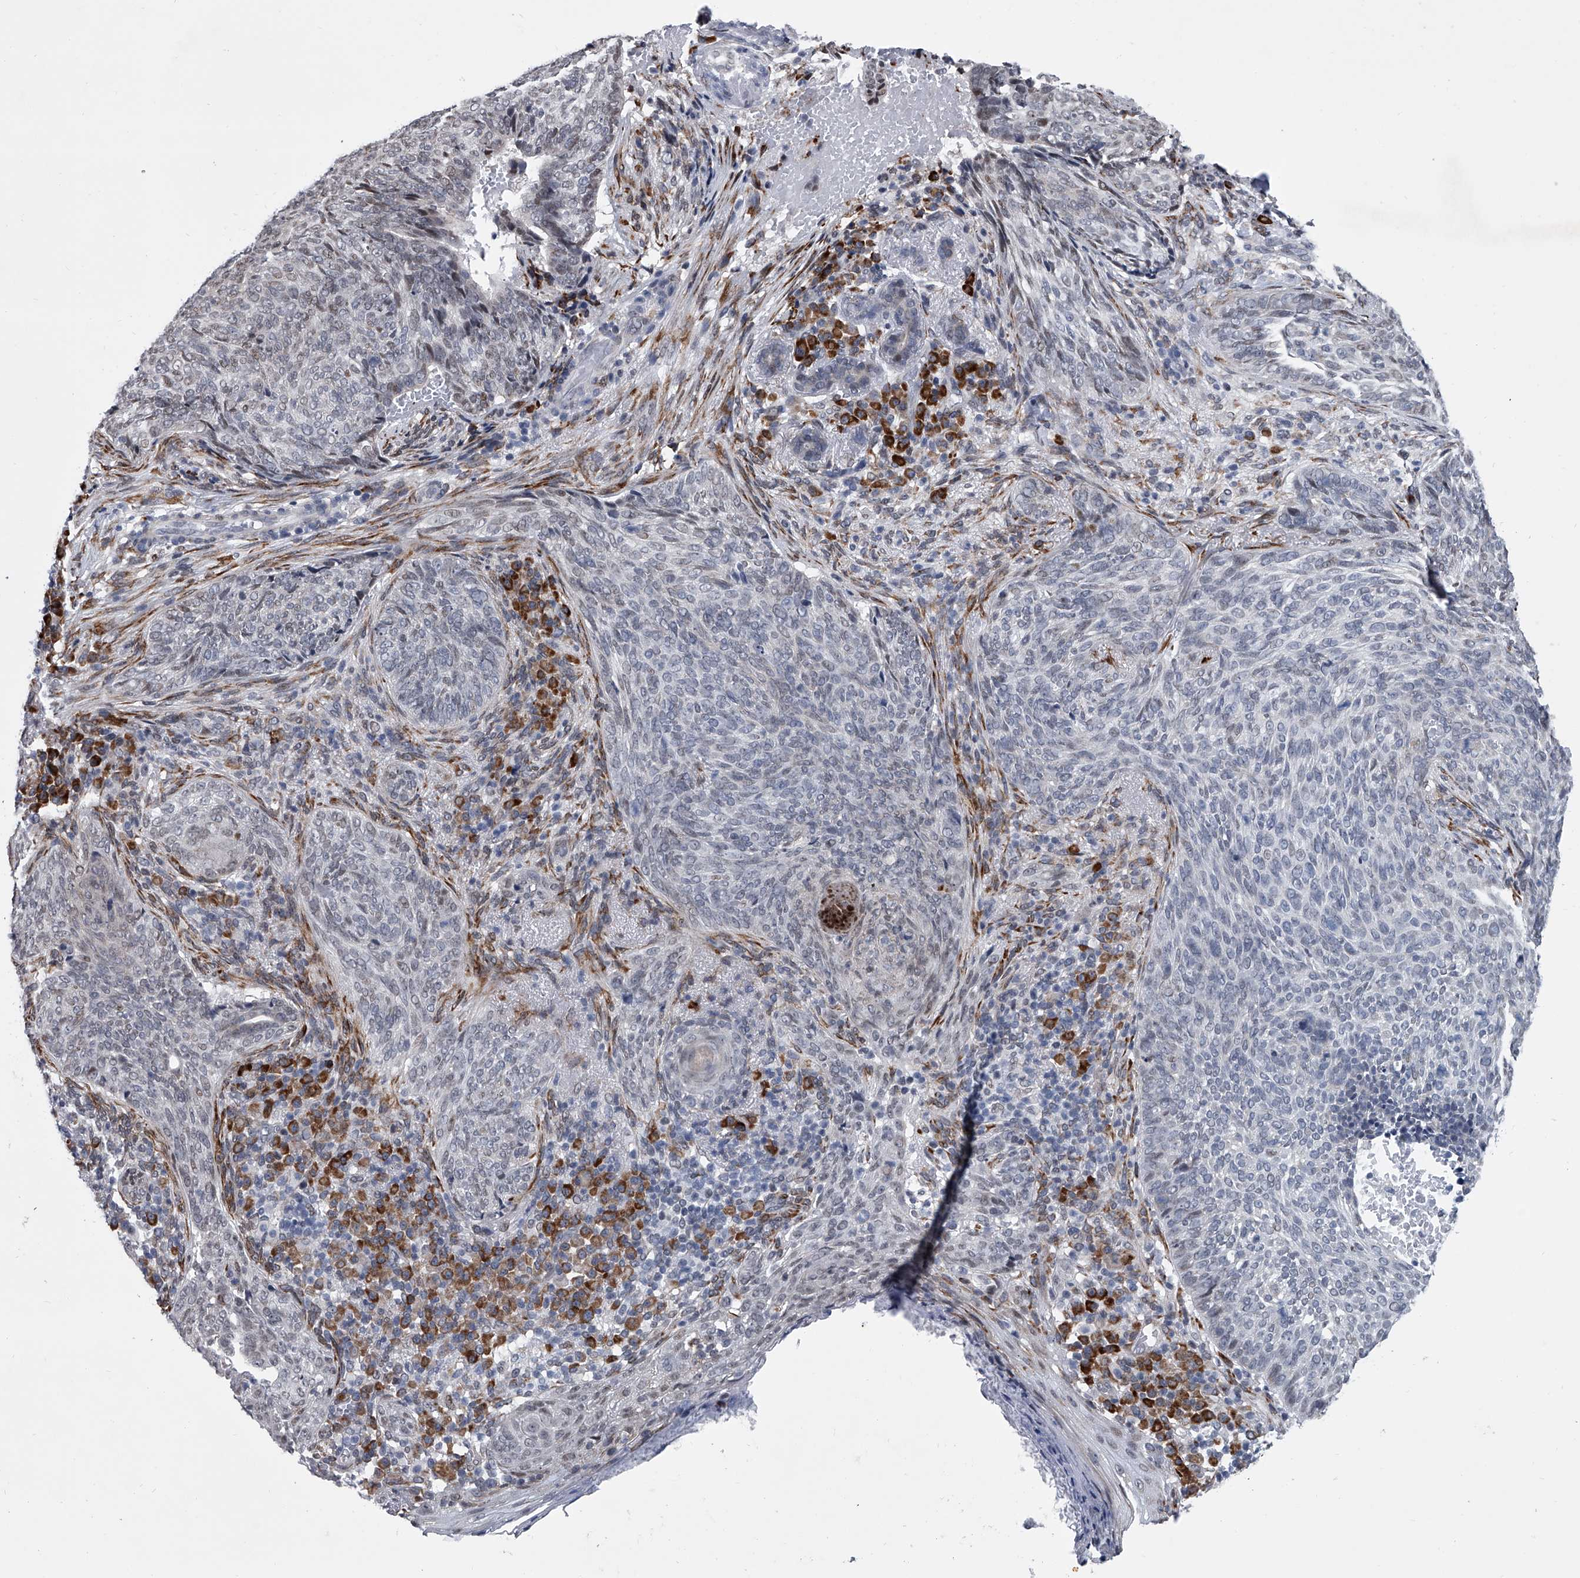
{"staining": {"intensity": "negative", "quantity": "none", "location": "none"}, "tissue": "skin cancer", "cell_type": "Tumor cells", "image_type": "cancer", "snomed": [{"axis": "morphology", "description": "Basal cell carcinoma"}, {"axis": "topography", "description": "Skin"}], "caption": "This photomicrograph is of skin cancer stained with immunohistochemistry (IHC) to label a protein in brown with the nuclei are counter-stained blue. There is no positivity in tumor cells.", "gene": "PPP2R5D", "patient": {"sex": "male", "age": 85}}